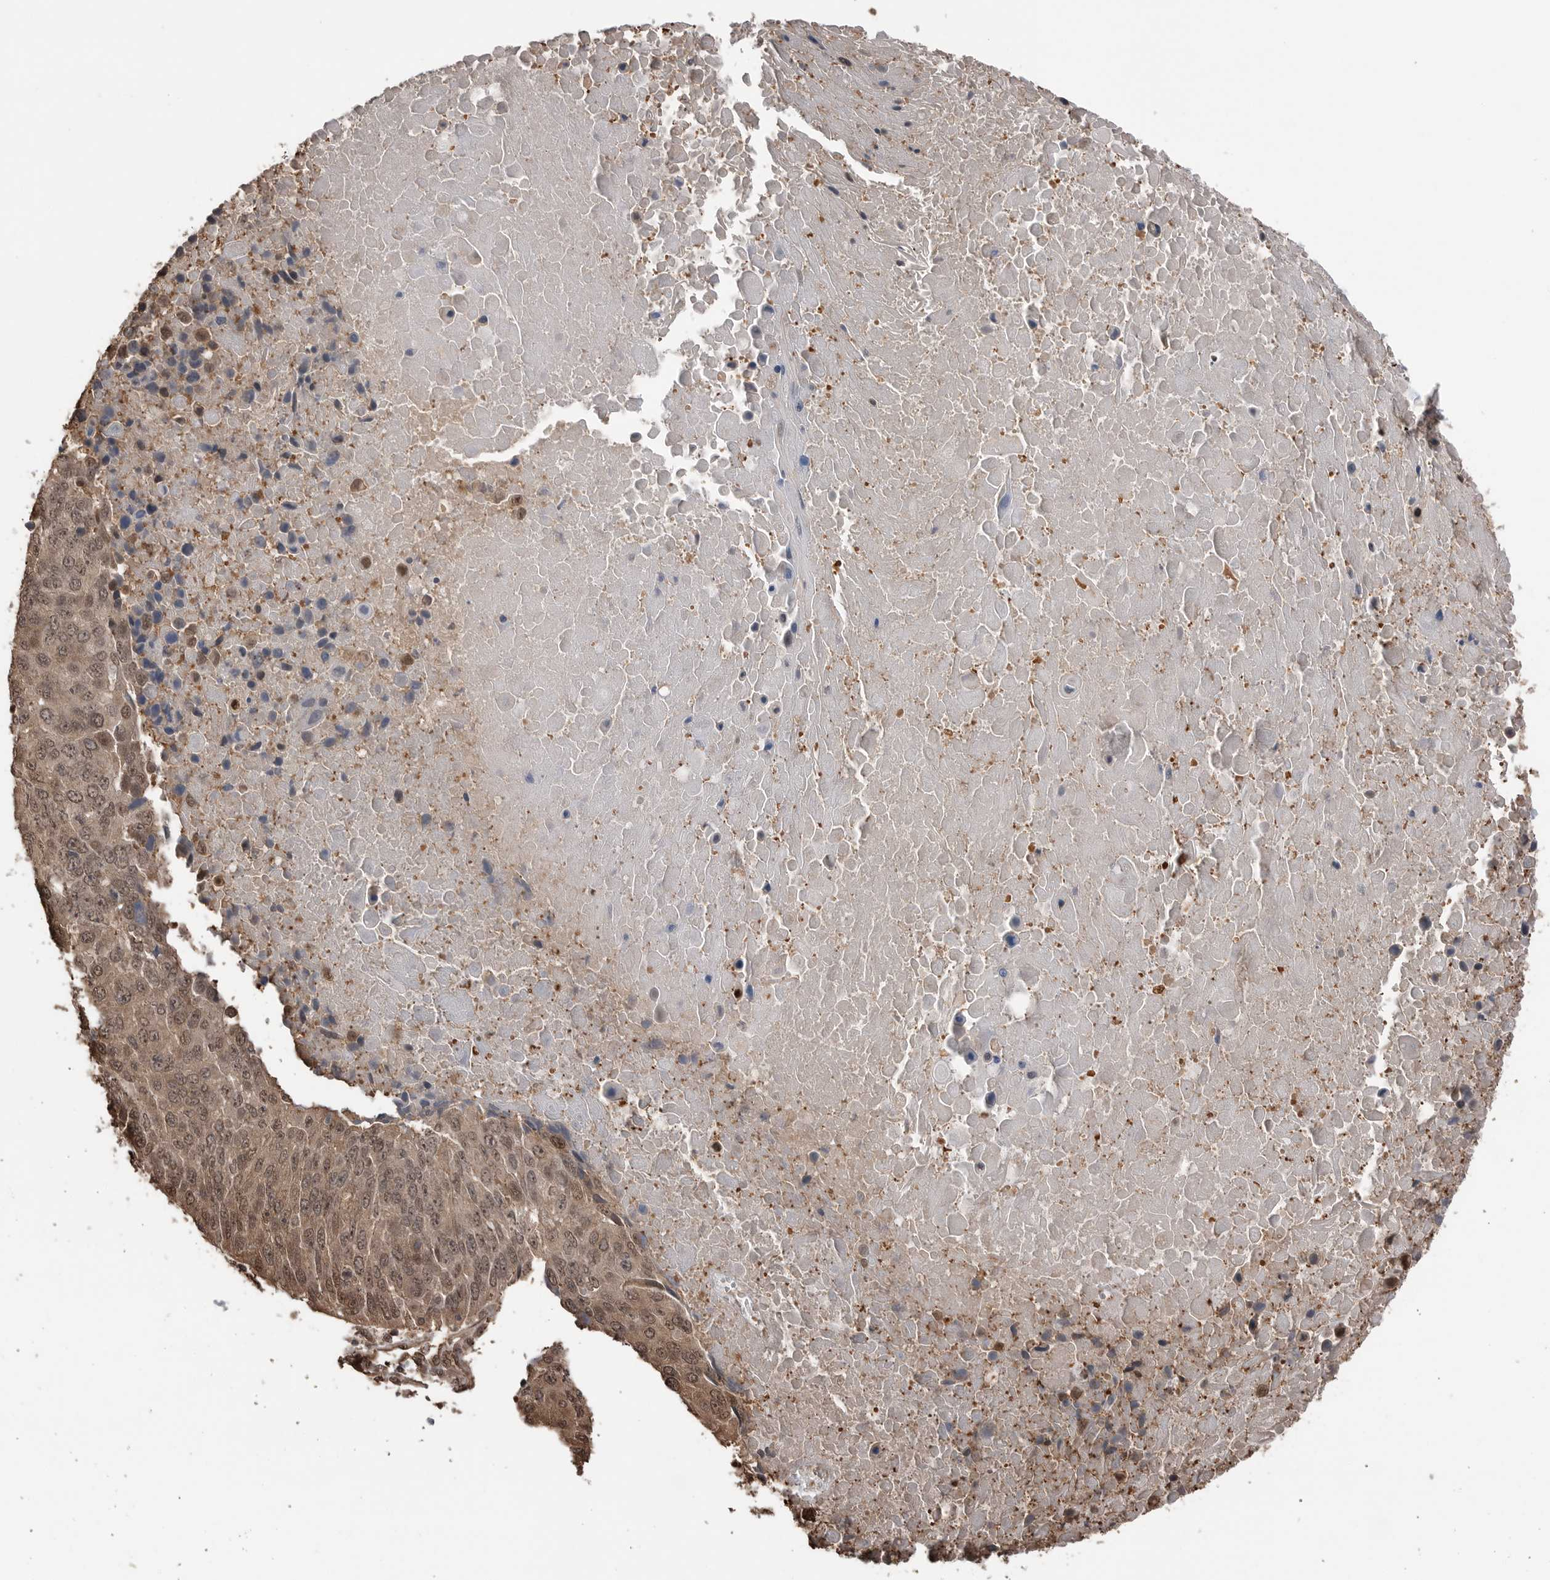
{"staining": {"intensity": "moderate", "quantity": "25%-75%", "location": "cytoplasmic/membranous,nuclear"}, "tissue": "lung cancer", "cell_type": "Tumor cells", "image_type": "cancer", "snomed": [{"axis": "morphology", "description": "Squamous cell carcinoma, NOS"}, {"axis": "topography", "description": "Lung"}], "caption": "The micrograph exhibits immunohistochemical staining of squamous cell carcinoma (lung). There is moderate cytoplasmic/membranous and nuclear staining is present in approximately 25%-75% of tumor cells. (DAB (3,3'-diaminobenzidine) IHC, brown staining for protein, blue staining for nuclei).", "gene": "PEAK1", "patient": {"sex": "male", "age": 66}}